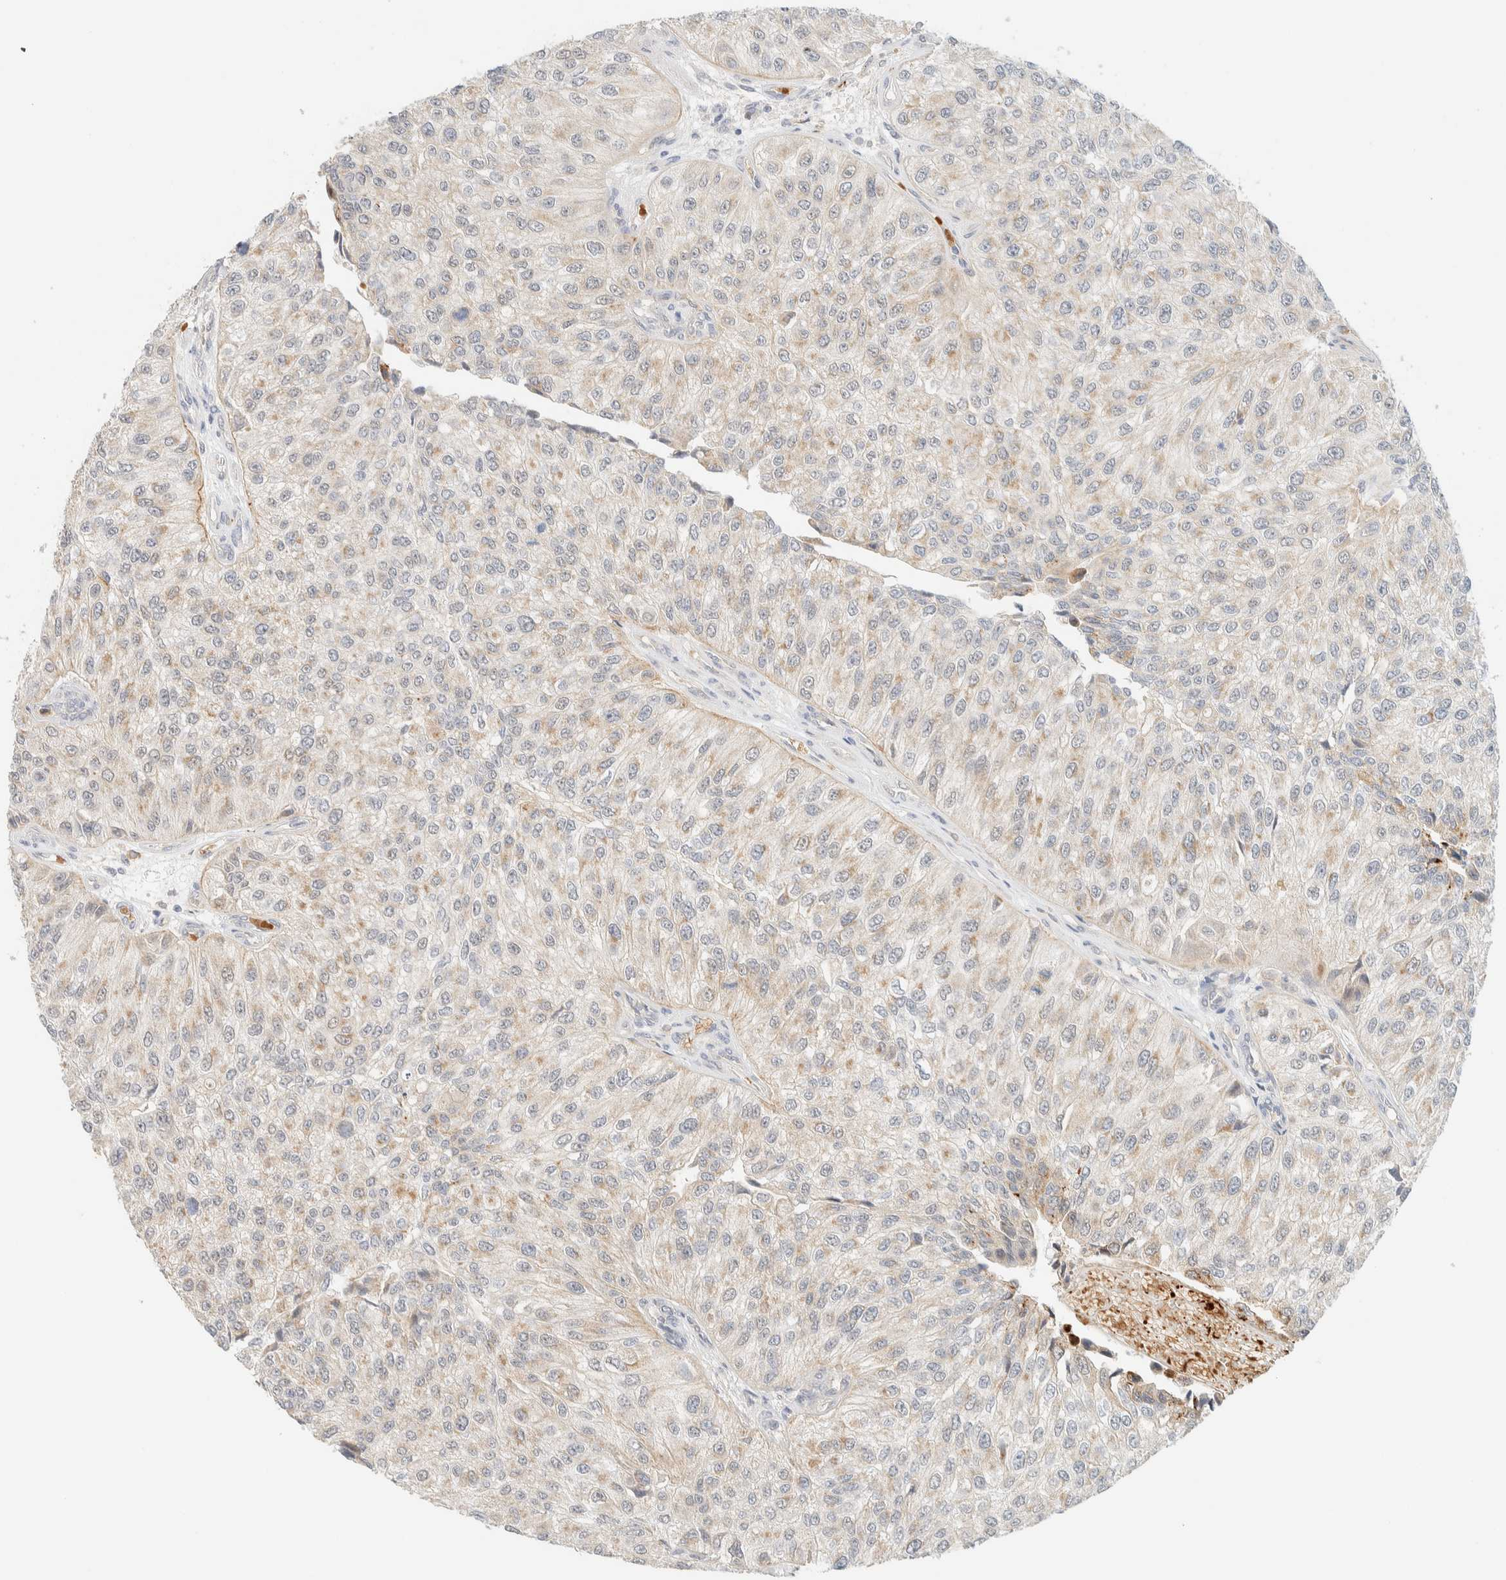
{"staining": {"intensity": "weak", "quantity": "25%-75%", "location": "cytoplasmic/membranous"}, "tissue": "urothelial cancer", "cell_type": "Tumor cells", "image_type": "cancer", "snomed": [{"axis": "morphology", "description": "Urothelial carcinoma, High grade"}, {"axis": "topography", "description": "Kidney"}, {"axis": "topography", "description": "Urinary bladder"}], "caption": "Human urothelial cancer stained with a brown dye demonstrates weak cytoplasmic/membranous positive expression in about 25%-75% of tumor cells.", "gene": "TNK1", "patient": {"sex": "male", "age": 77}}